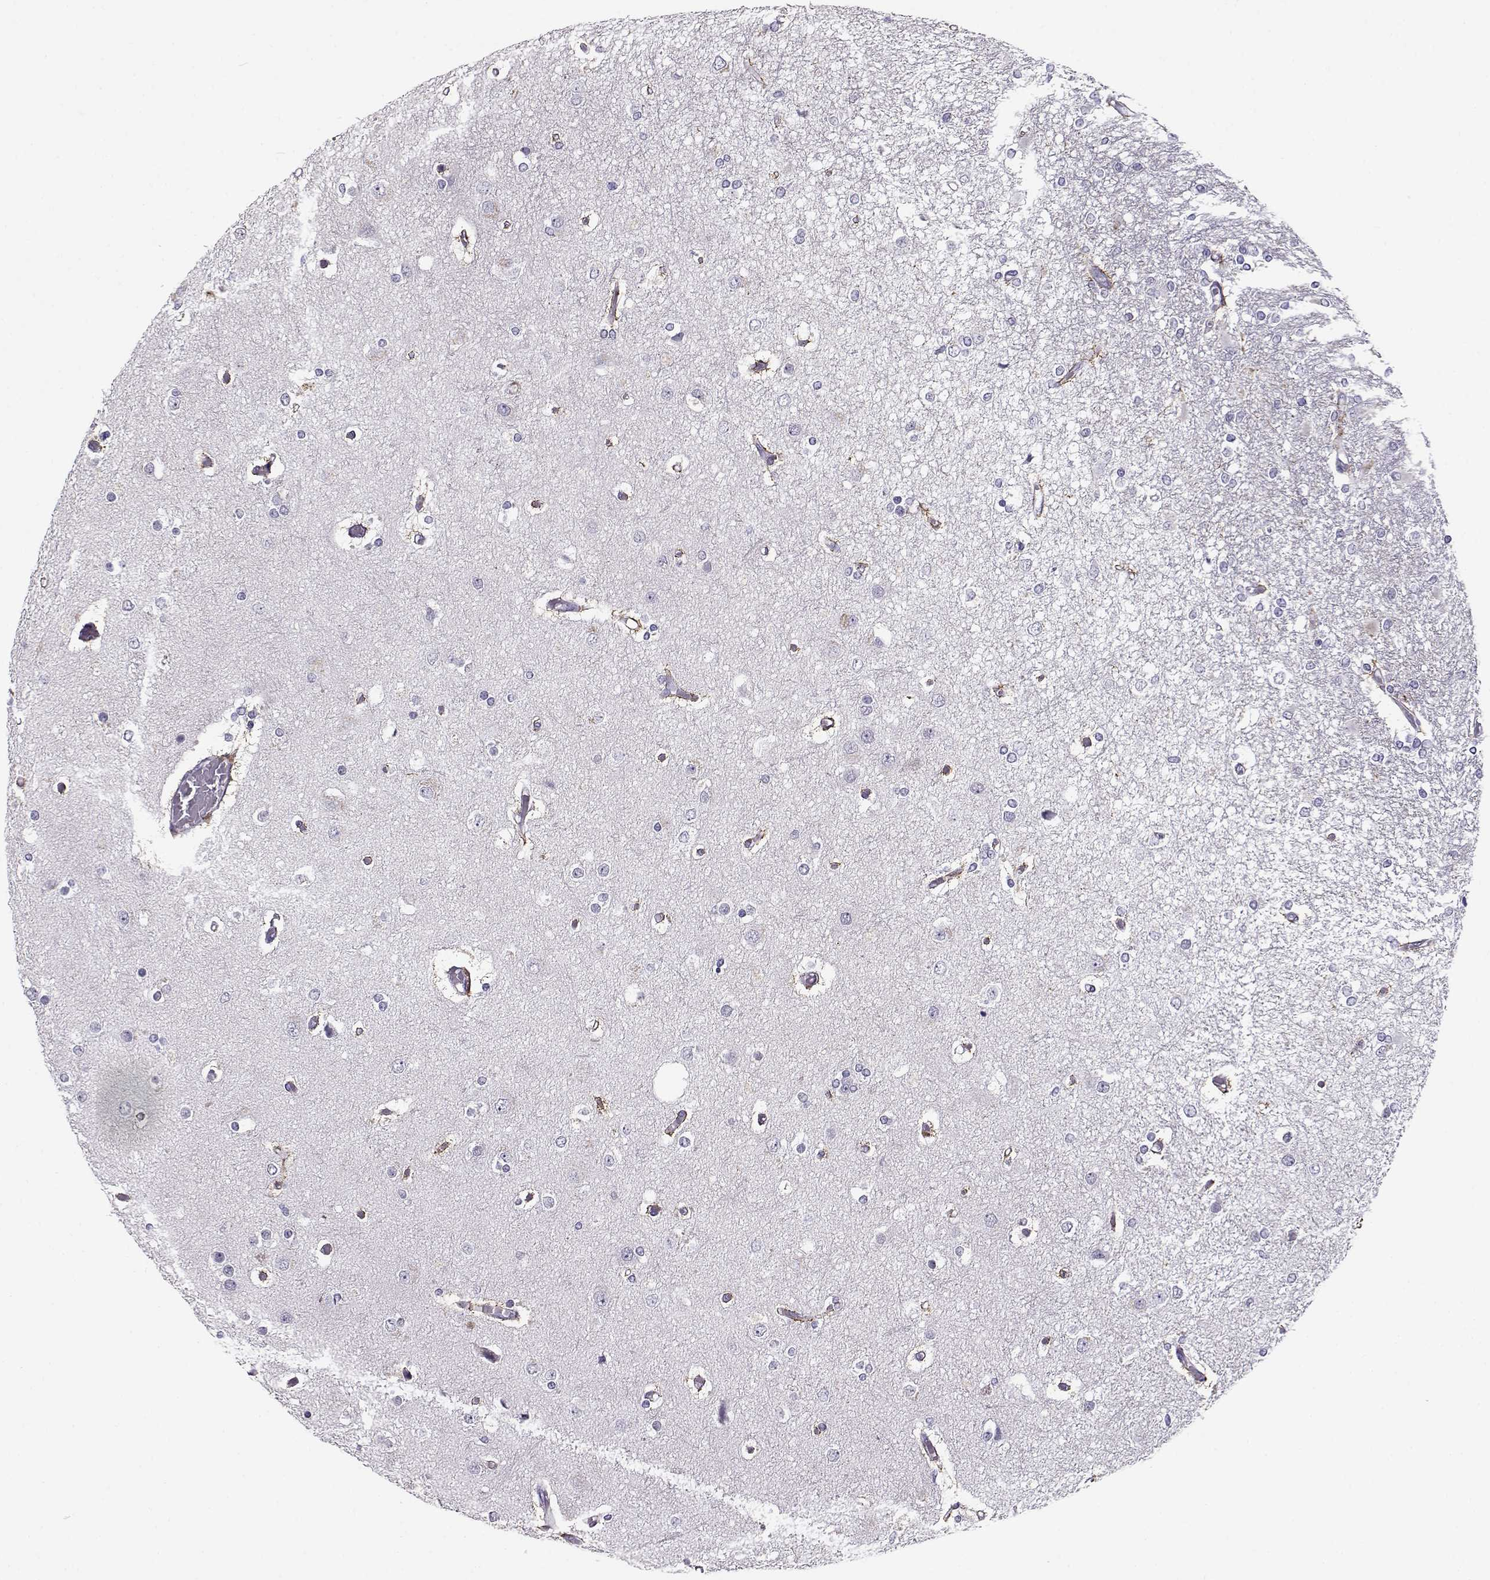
{"staining": {"intensity": "negative", "quantity": "none", "location": "none"}, "tissue": "glioma", "cell_type": "Tumor cells", "image_type": "cancer", "snomed": [{"axis": "morphology", "description": "Glioma, malignant, High grade"}, {"axis": "topography", "description": "Cerebral cortex"}], "caption": "Tumor cells show no significant staining in glioma.", "gene": "NPW", "patient": {"sex": "male", "age": 79}}